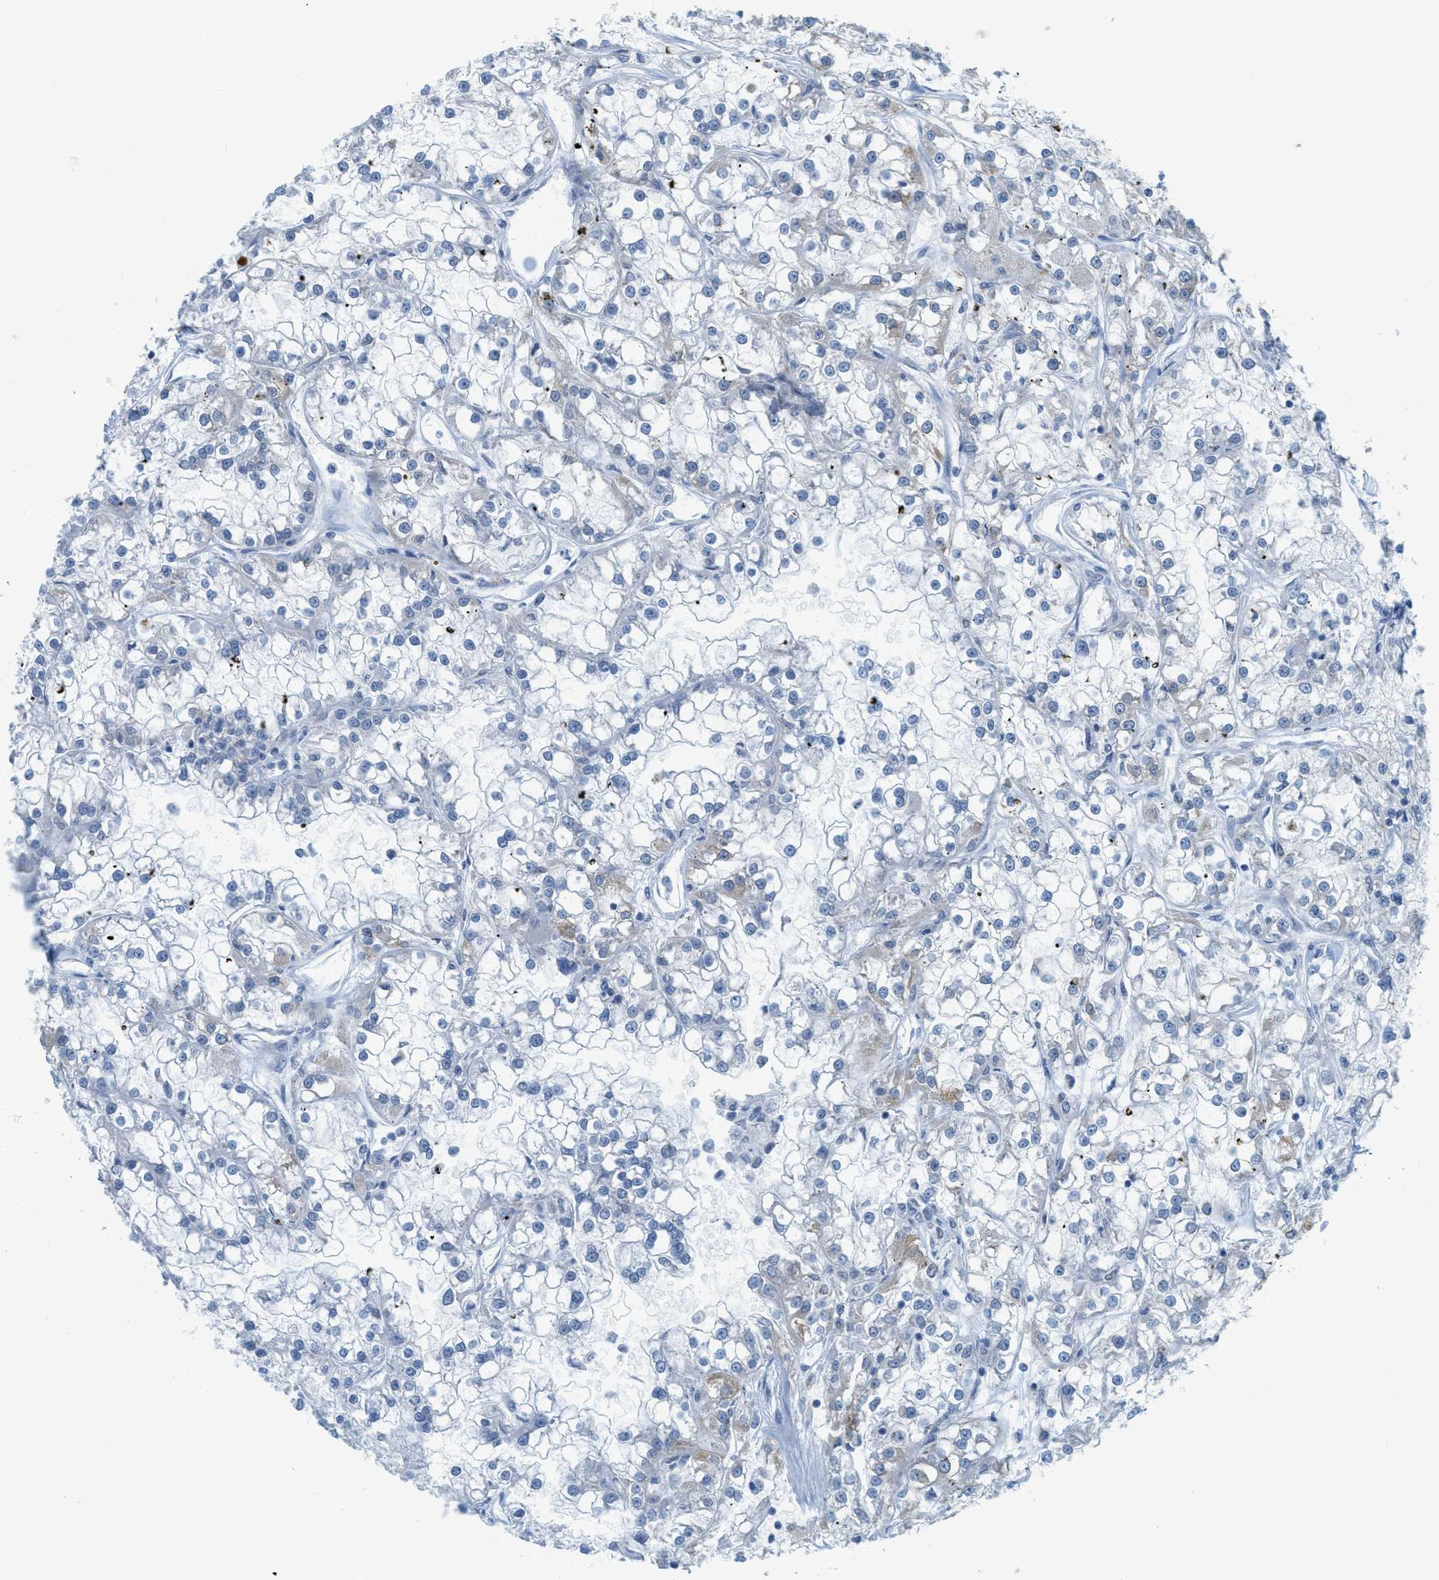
{"staining": {"intensity": "negative", "quantity": "none", "location": "none"}, "tissue": "renal cancer", "cell_type": "Tumor cells", "image_type": "cancer", "snomed": [{"axis": "morphology", "description": "Adenocarcinoma, NOS"}, {"axis": "topography", "description": "Kidney"}], "caption": "Immunohistochemistry (IHC) of human renal cancer (adenocarcinoma) displays no staining in tumor cells.", "gene": "TEX264", "patient": {"sex": "female", "age": 52}}